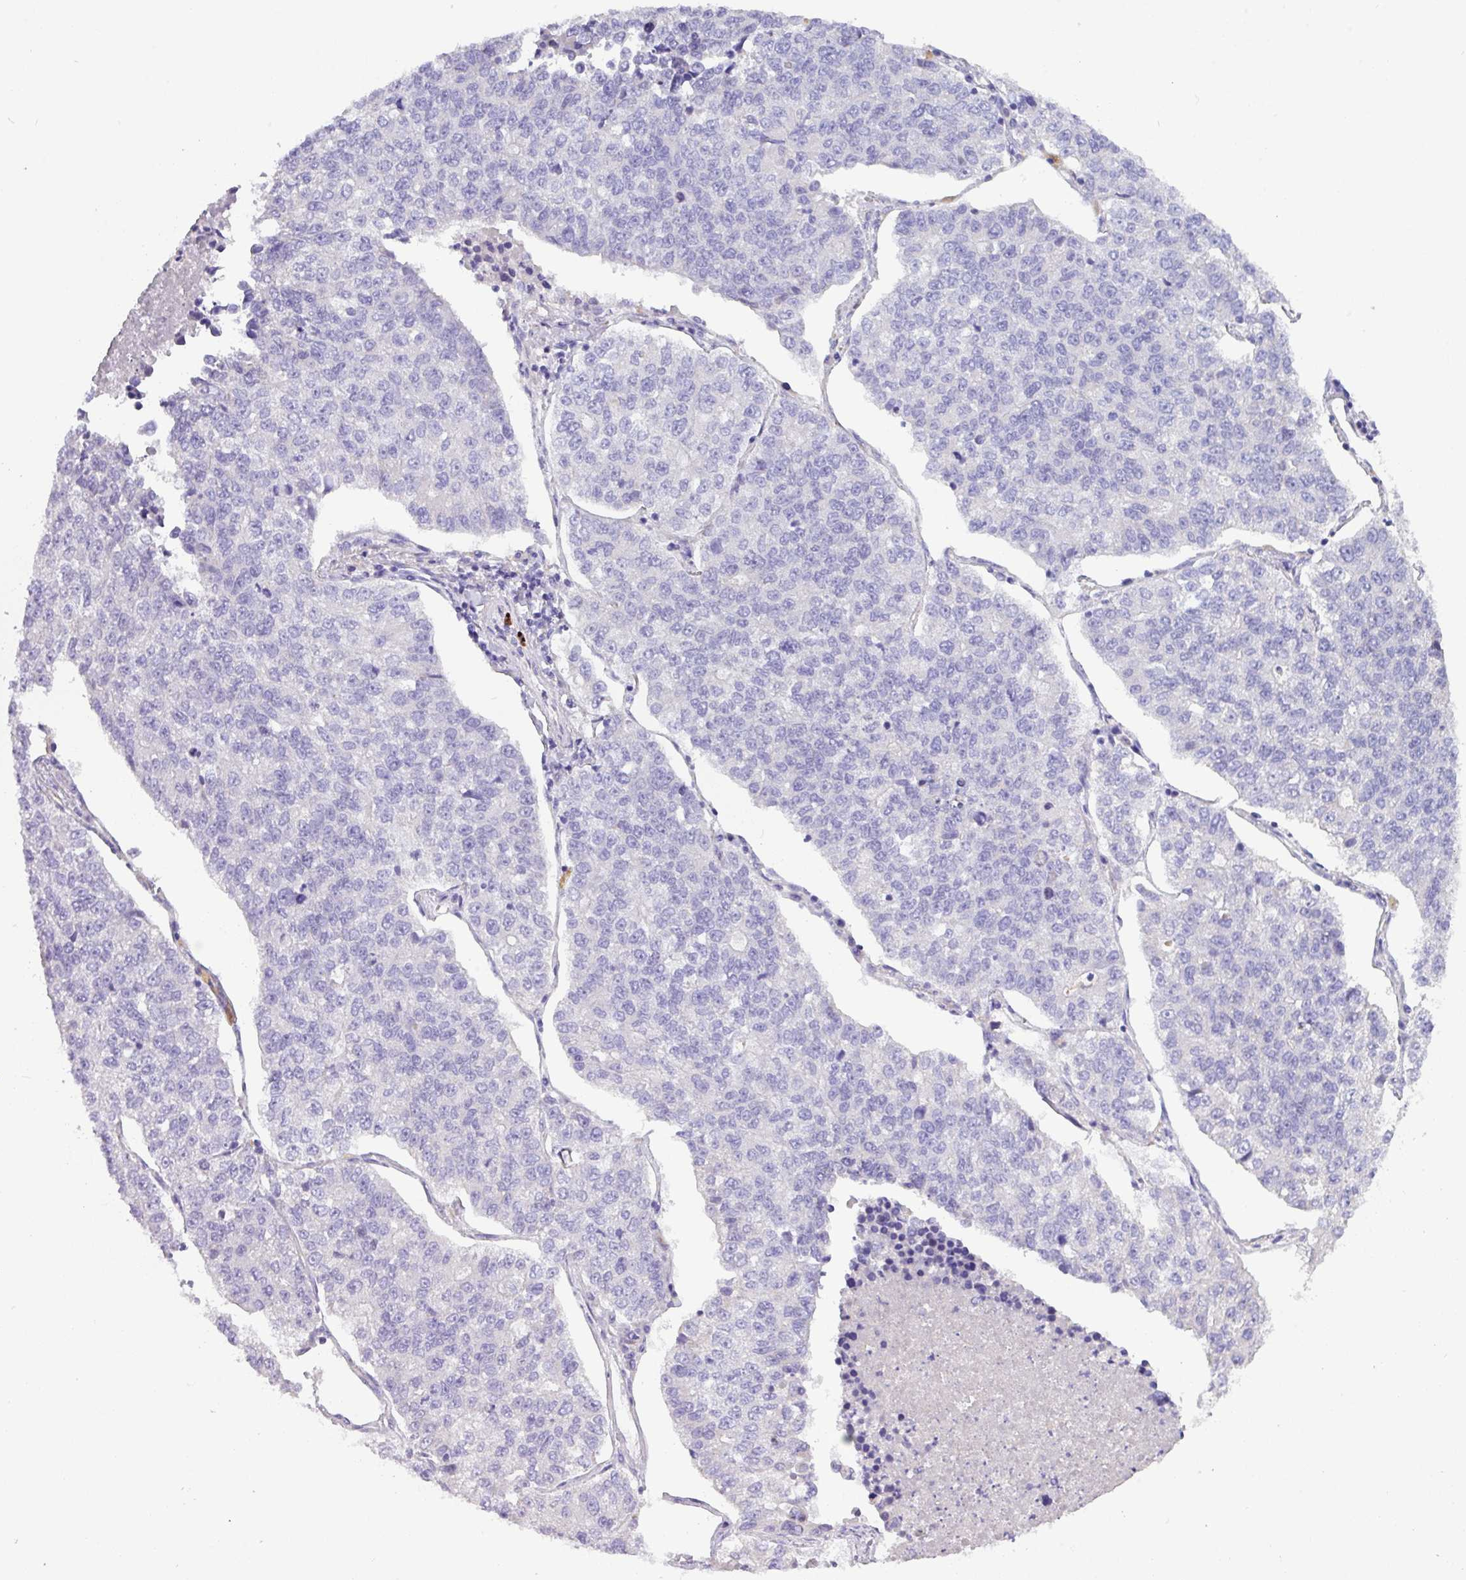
{"staining": {"intensity": "negative", "quantity": "none", "location": "none"}, "tissue": "lung cancer", "cell_type": "Tumor cells", "image_type": "cancer", "snomed": [{"axis": "morphology", "description": "Adenocarcinoma, NOS"}, {"axis": "topography", "description": "Lung"}], "caption": "Micrograph shows no significant protein positivity in tumor cells of lung adenocarcinoma.", "gene": "MRM2", "patient": {"sex": "male", "age": 49}}